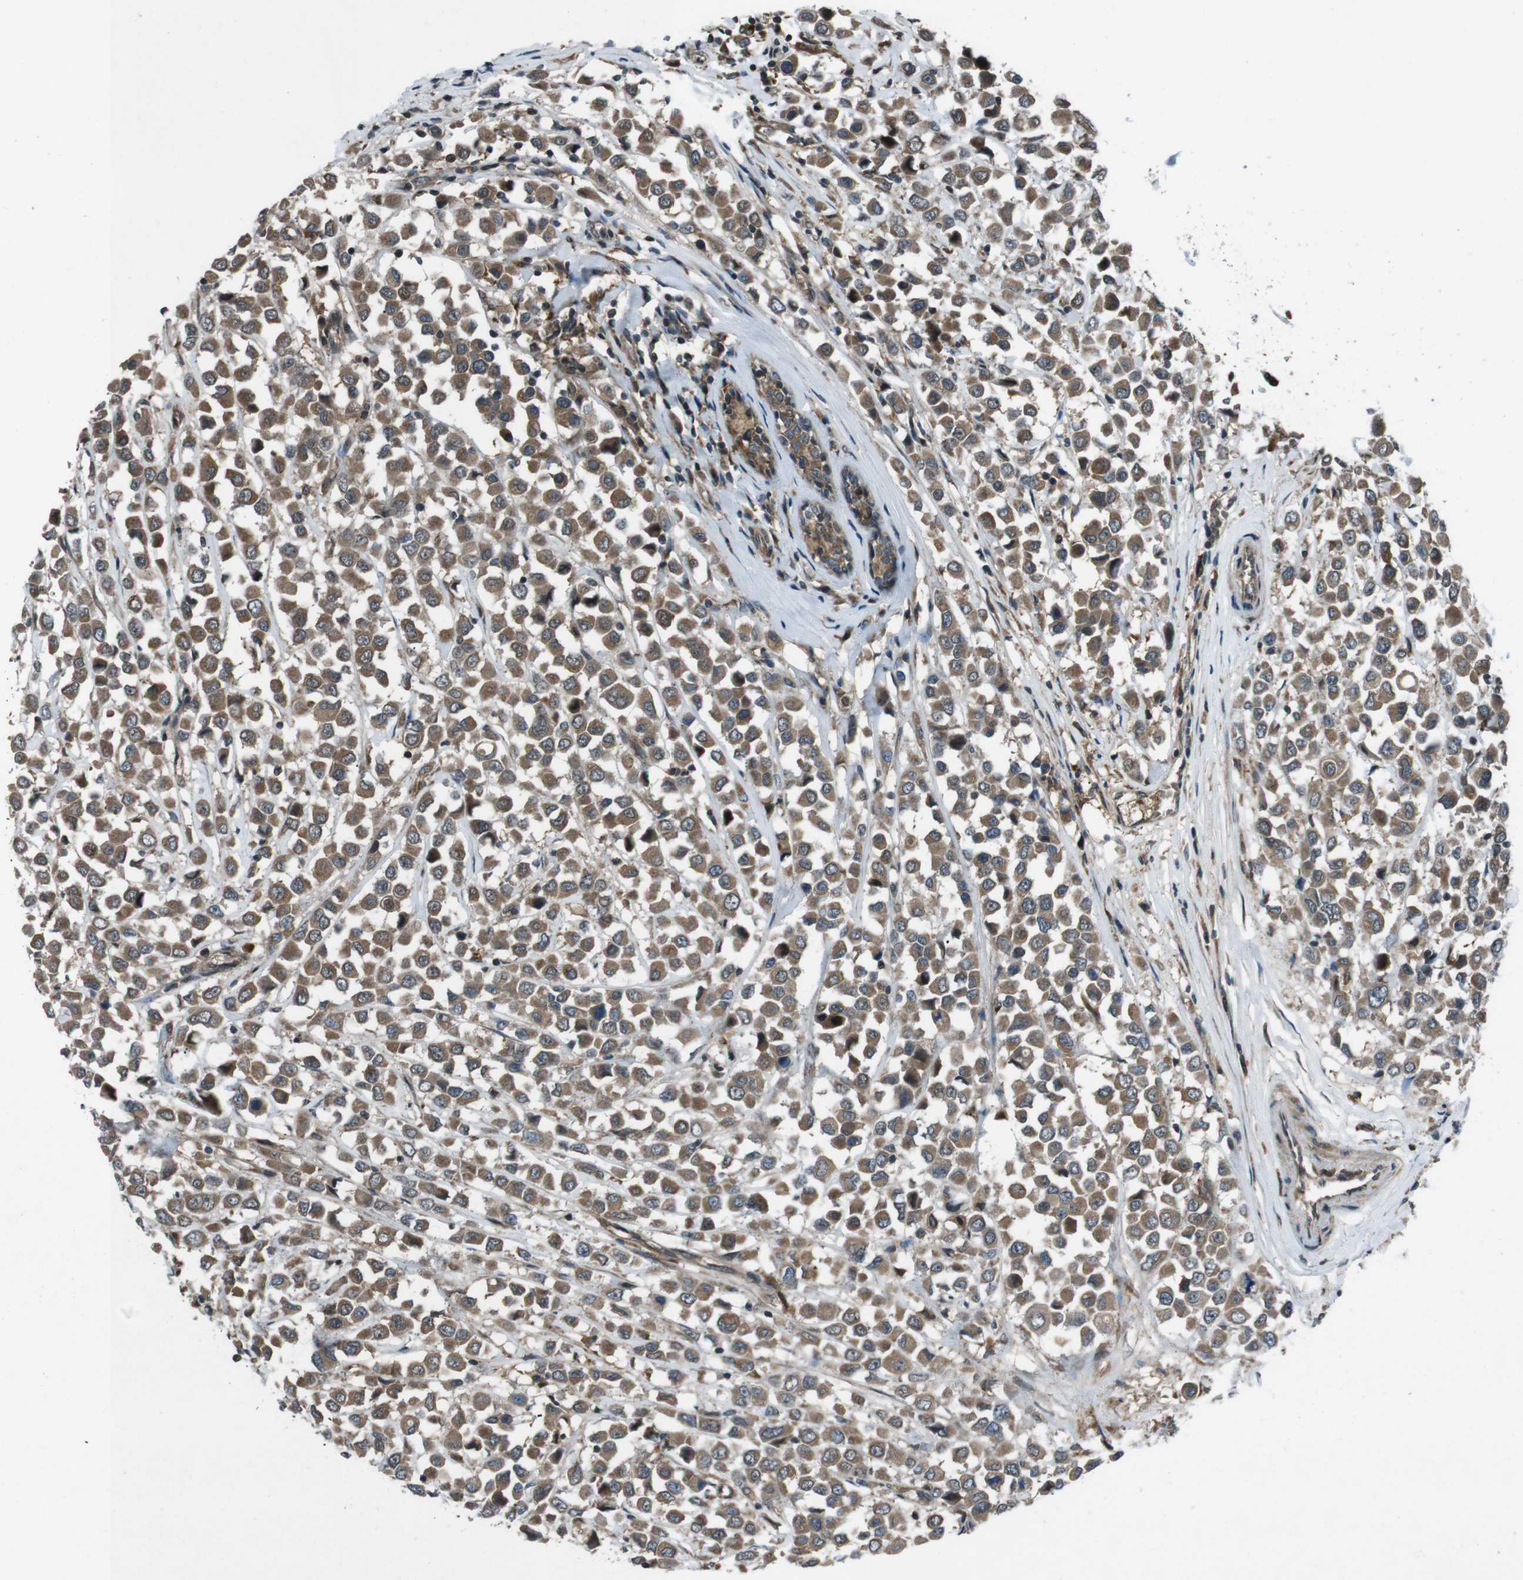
{"staining": {"intensity": "moderate", "quantity": ">75%", "location": "cytoplasmic/membranous"}, "tissue": "breast cancer", "cell_type": "Tumor cells", "image_type": "cancer", "snomed": [{"axis": "morphology", "description": "Duct carcinoma"}, {"axis": "topography", "description": "Breast"}], "caption": "The histopathology image exhibits immunohistochemical staining of breast infiltrating ductal carcinoma. There is moderate cytoplasmic/membranous expression is appreciated in about >75% of tumor cells.", "gene": "SLC27A4", "patient": {"sex": "female", "age": 61}}